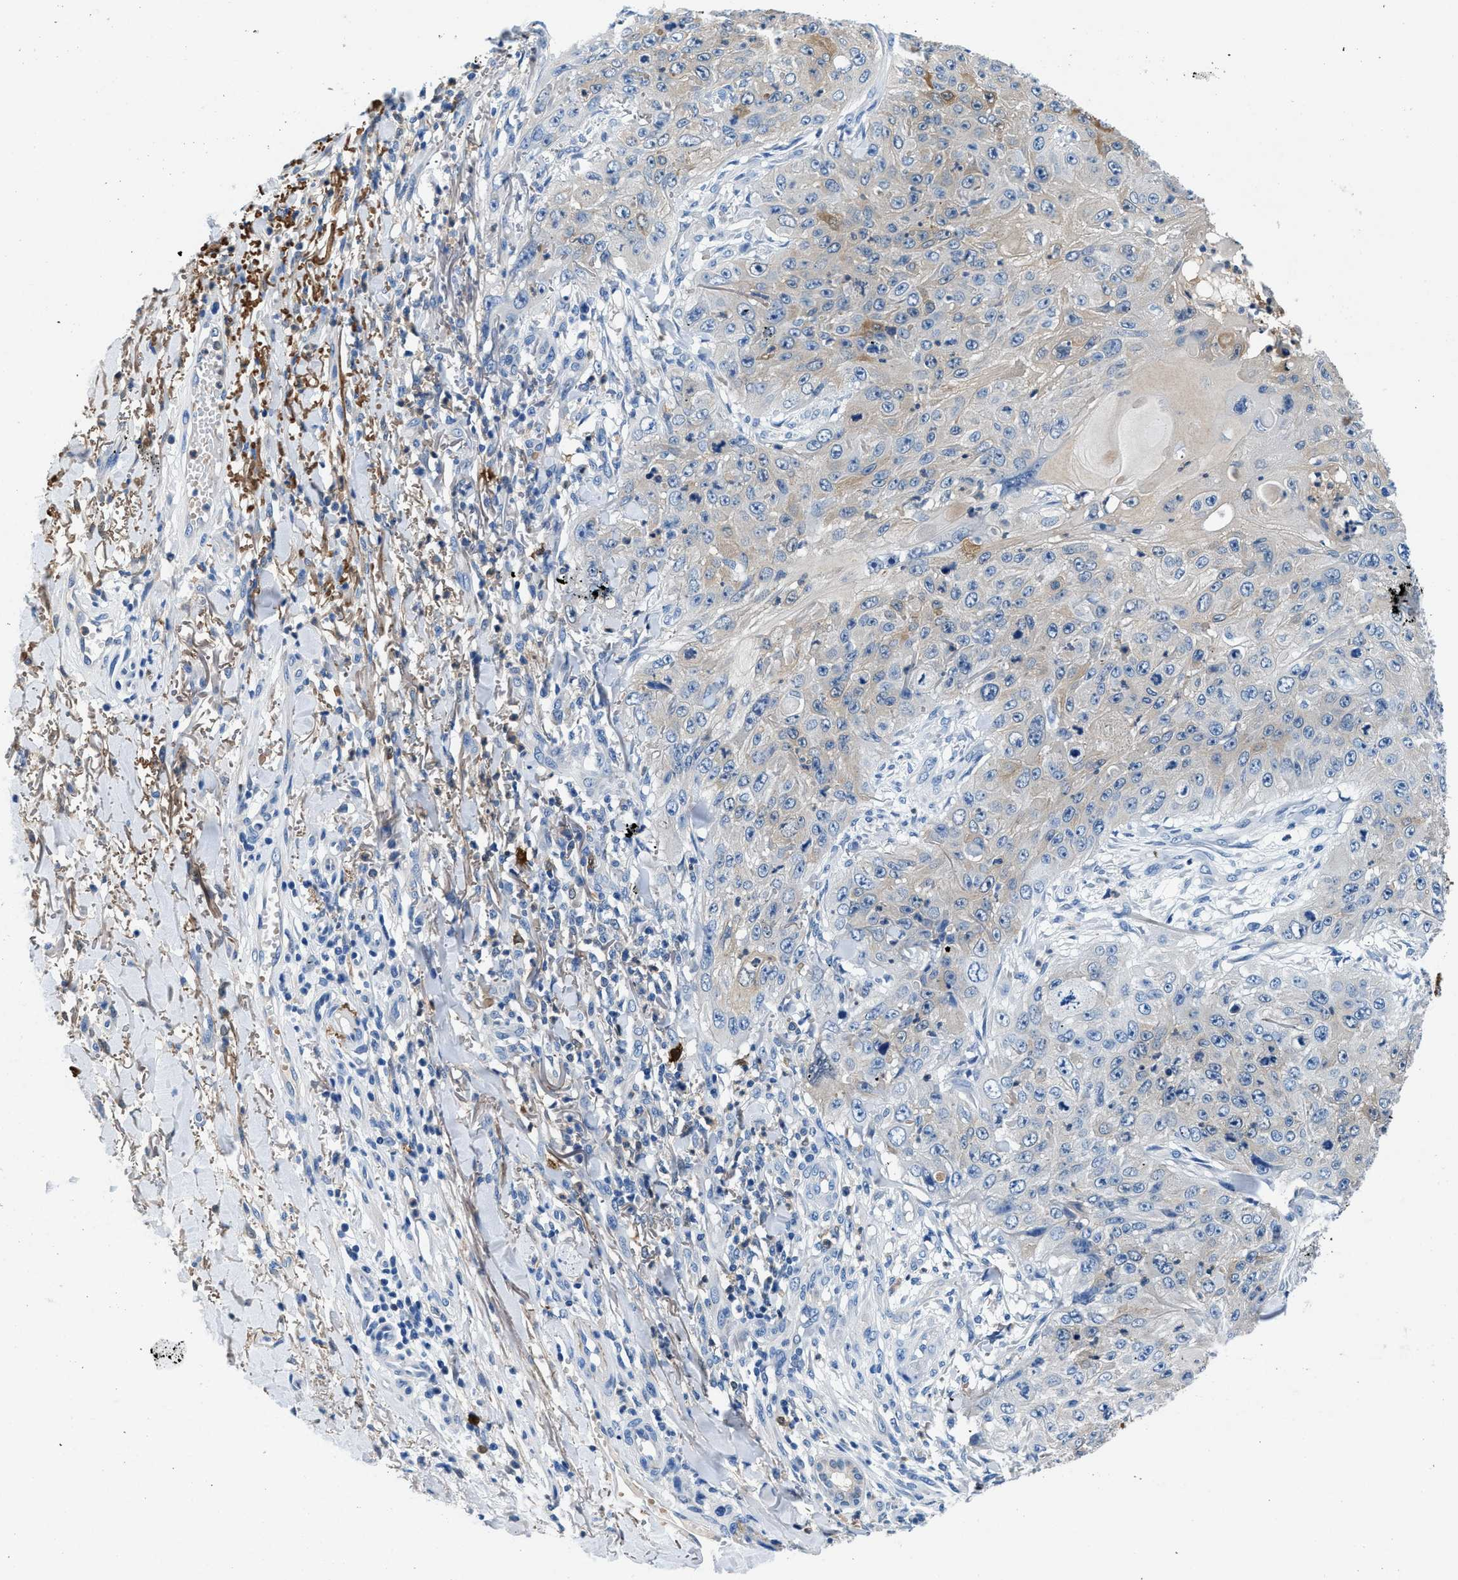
{"staining": {"intensity": "weak", "quantity": "<25%", "location": "cytoplasmic/membranous"}, "tissue": "skin cancer", "cell_type": "Tumor cells", "image_type": "cancer", "snomed": [{"axis": "morphology", "description": "Squamous cell carcinoma, NOS"}, {"axis": "topography", "description": "Skin"}], "caption": "DAB (3,3'-diaminobenzidine) immunohistochemical staining of squamous cell carcinoma (skin) demonstrates no significant positivity in tumor cells.", "gene": "FADS6", "patient": {"sex": "female", "age": 80}}